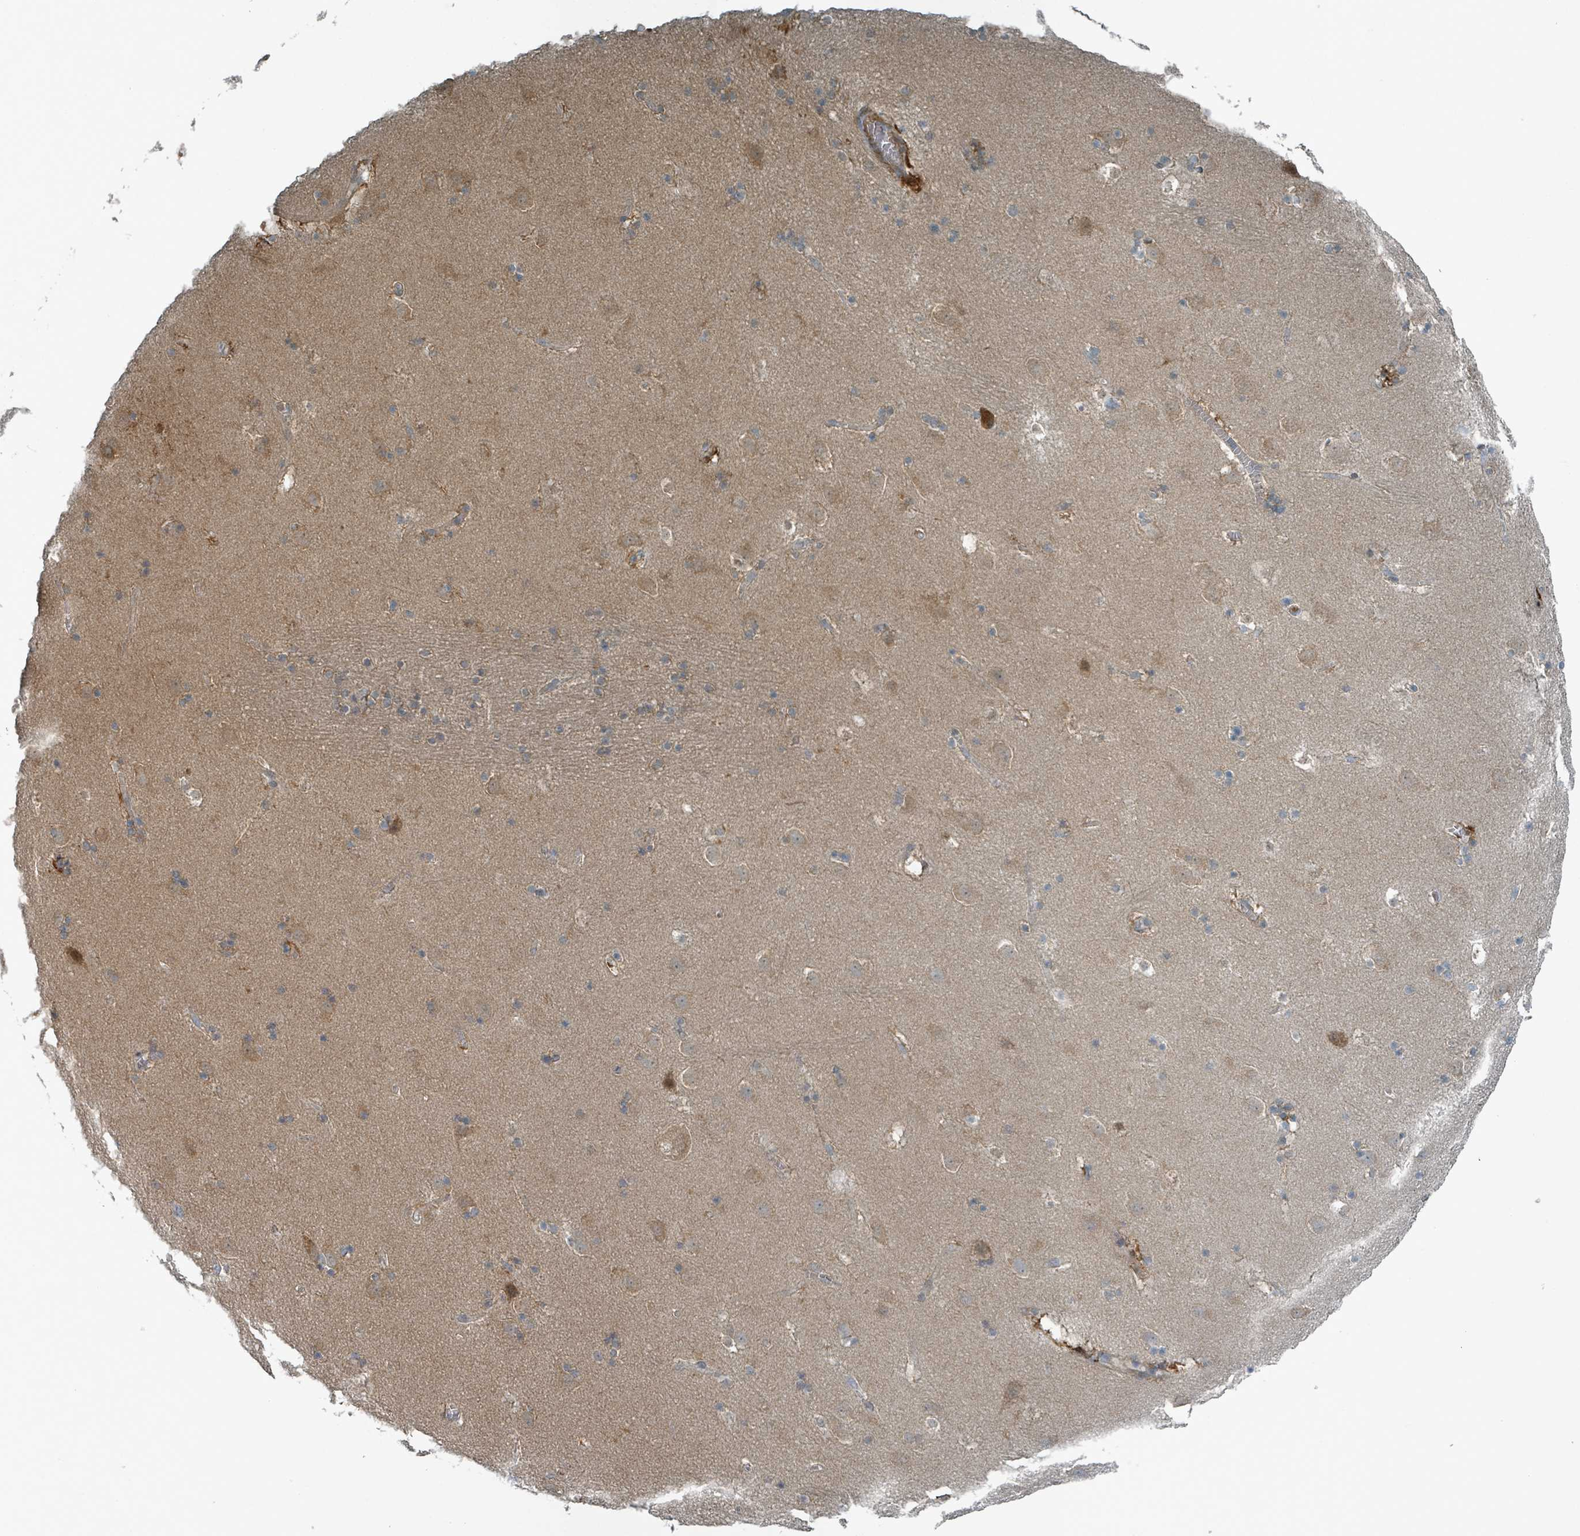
{"staining": {"intensity": "negative", "quantity": "none", "location": "none"}, "tissue": "caudate", "cell_type": "Glial cells", "image_type": "normal", "snomed": [{"axis": "morphology", "description": "Normal tissue, NOS"}, {"axis": "topography", "description": "Lateral ventricle wall"}], "caption": "An immunohistochemistry (IHC) photomicrograph of unremarkable caudate is shown. There is no staining in glial cells of caudate.", "gene": "RHPN2", "patient": {"sex": "male", "age": 45}}